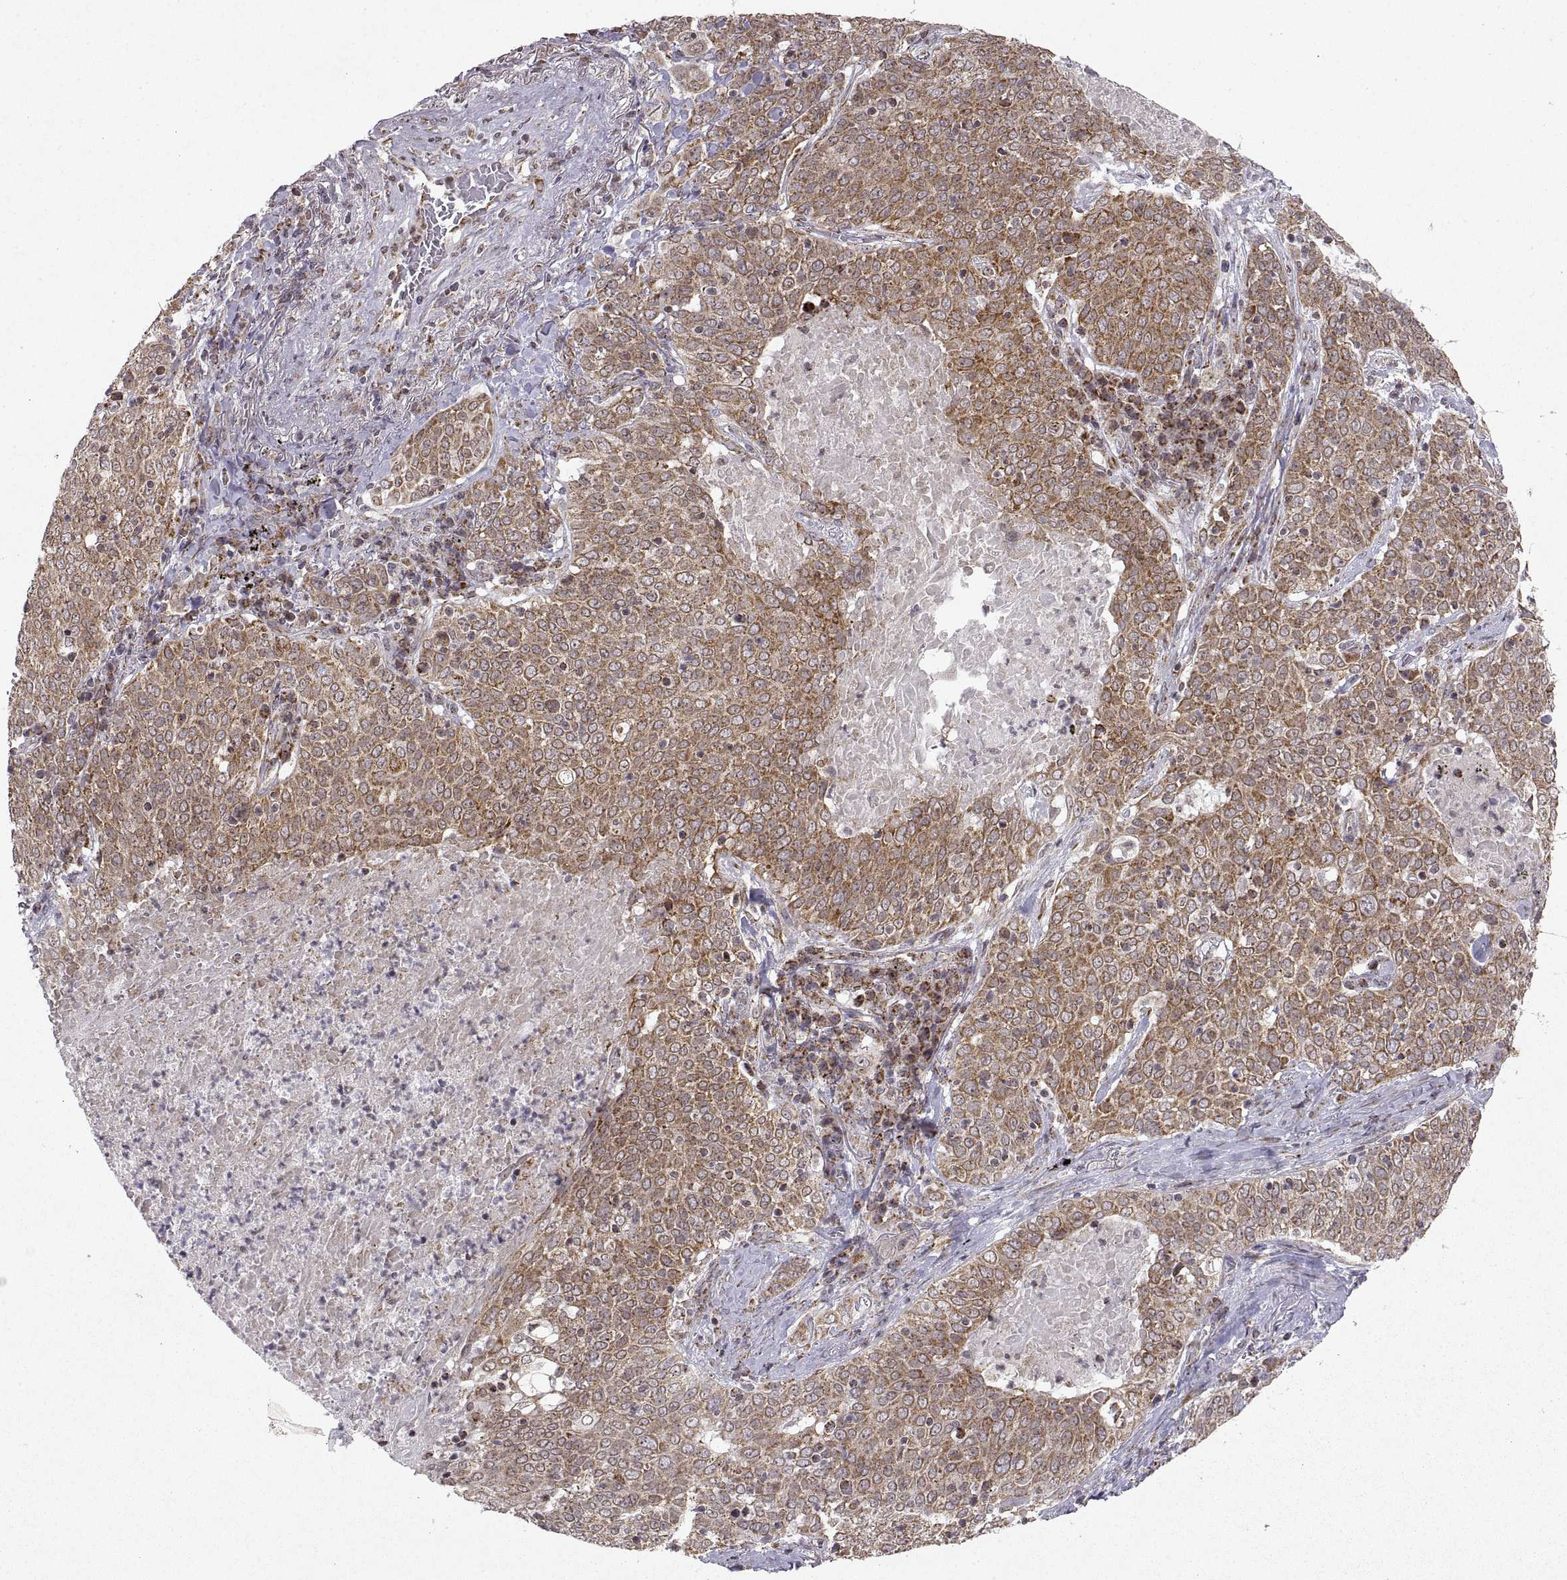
{"staining": {"intensity": "moderate", "quantity": ">75%", "location": "cytoplasmic/membranous"}, "tissue": "lung cancer", "cell_type": "Tumor cells", "image_type": "cancer", "snomed": [{"axis": "morphology", "description": "Squamous cell carcinoma, NOS"}, {"axis": "topography", "description": "Lung"}], "caption": "Lung cancer (squamous cell carcinoma) stained with DAB (3,3'-diaminobenzidine) IHC exhibits medium levels of moderate cytoplasmic/membranous positivity in approximately >75% of tumor cells.", "gene": "MANBAL", "patient": {"sex": "male", "age": 82}}